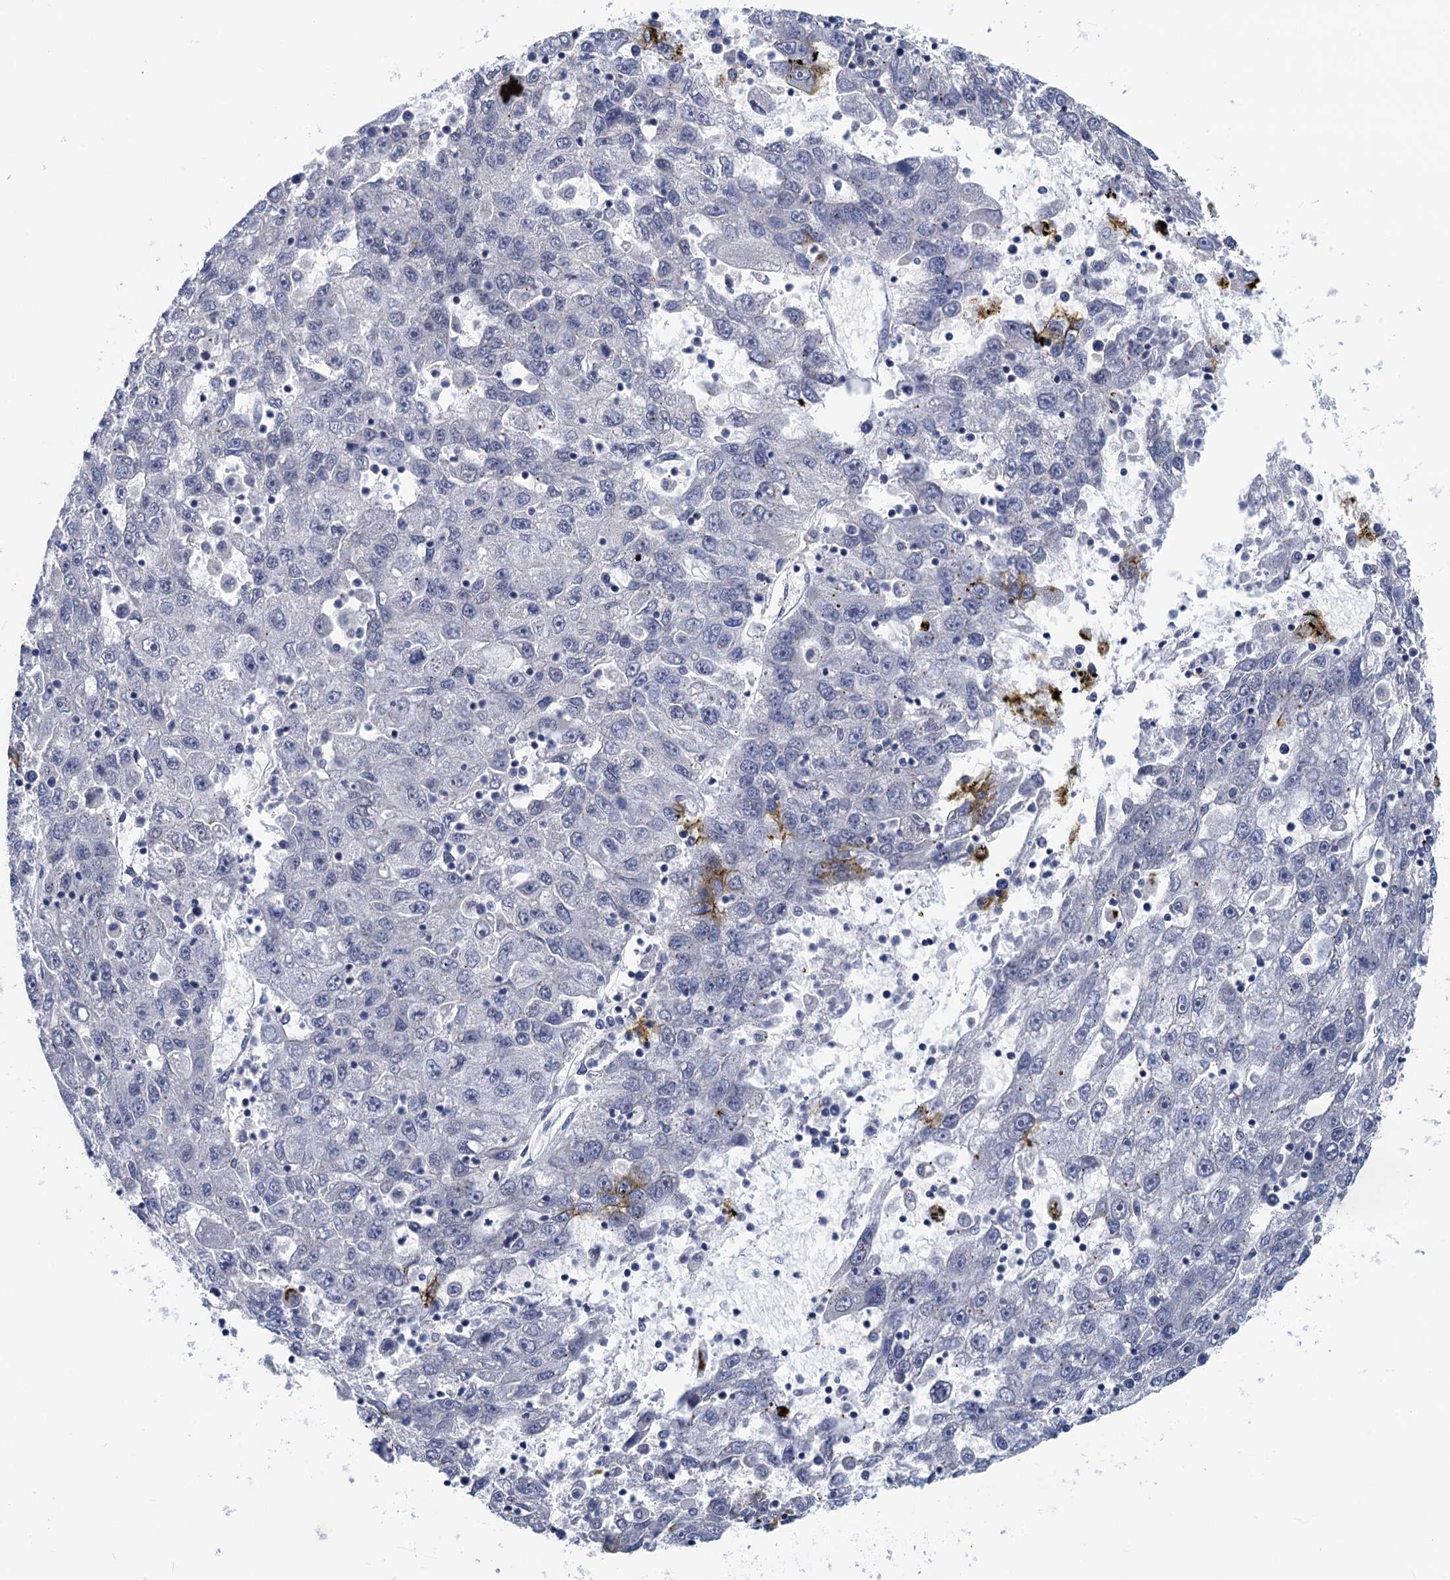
{"staining": {"intensity": "negative", "quantity": "none", "location": "none"}, "tissue": "liver cancer", "cell_type": "Tumor cells", "image_type": "cancer", "snomed": [{"axis": "morphology", "description": "Carcinoma, Hepatocellular, NOS"}, {"axis": "topography", "description": "Liver"}], "caption": "Tumor cells are negative for protein expression in human liver cancer.", "gene": "RASSF4", "patient": {"sex": "male", "age": 49}}